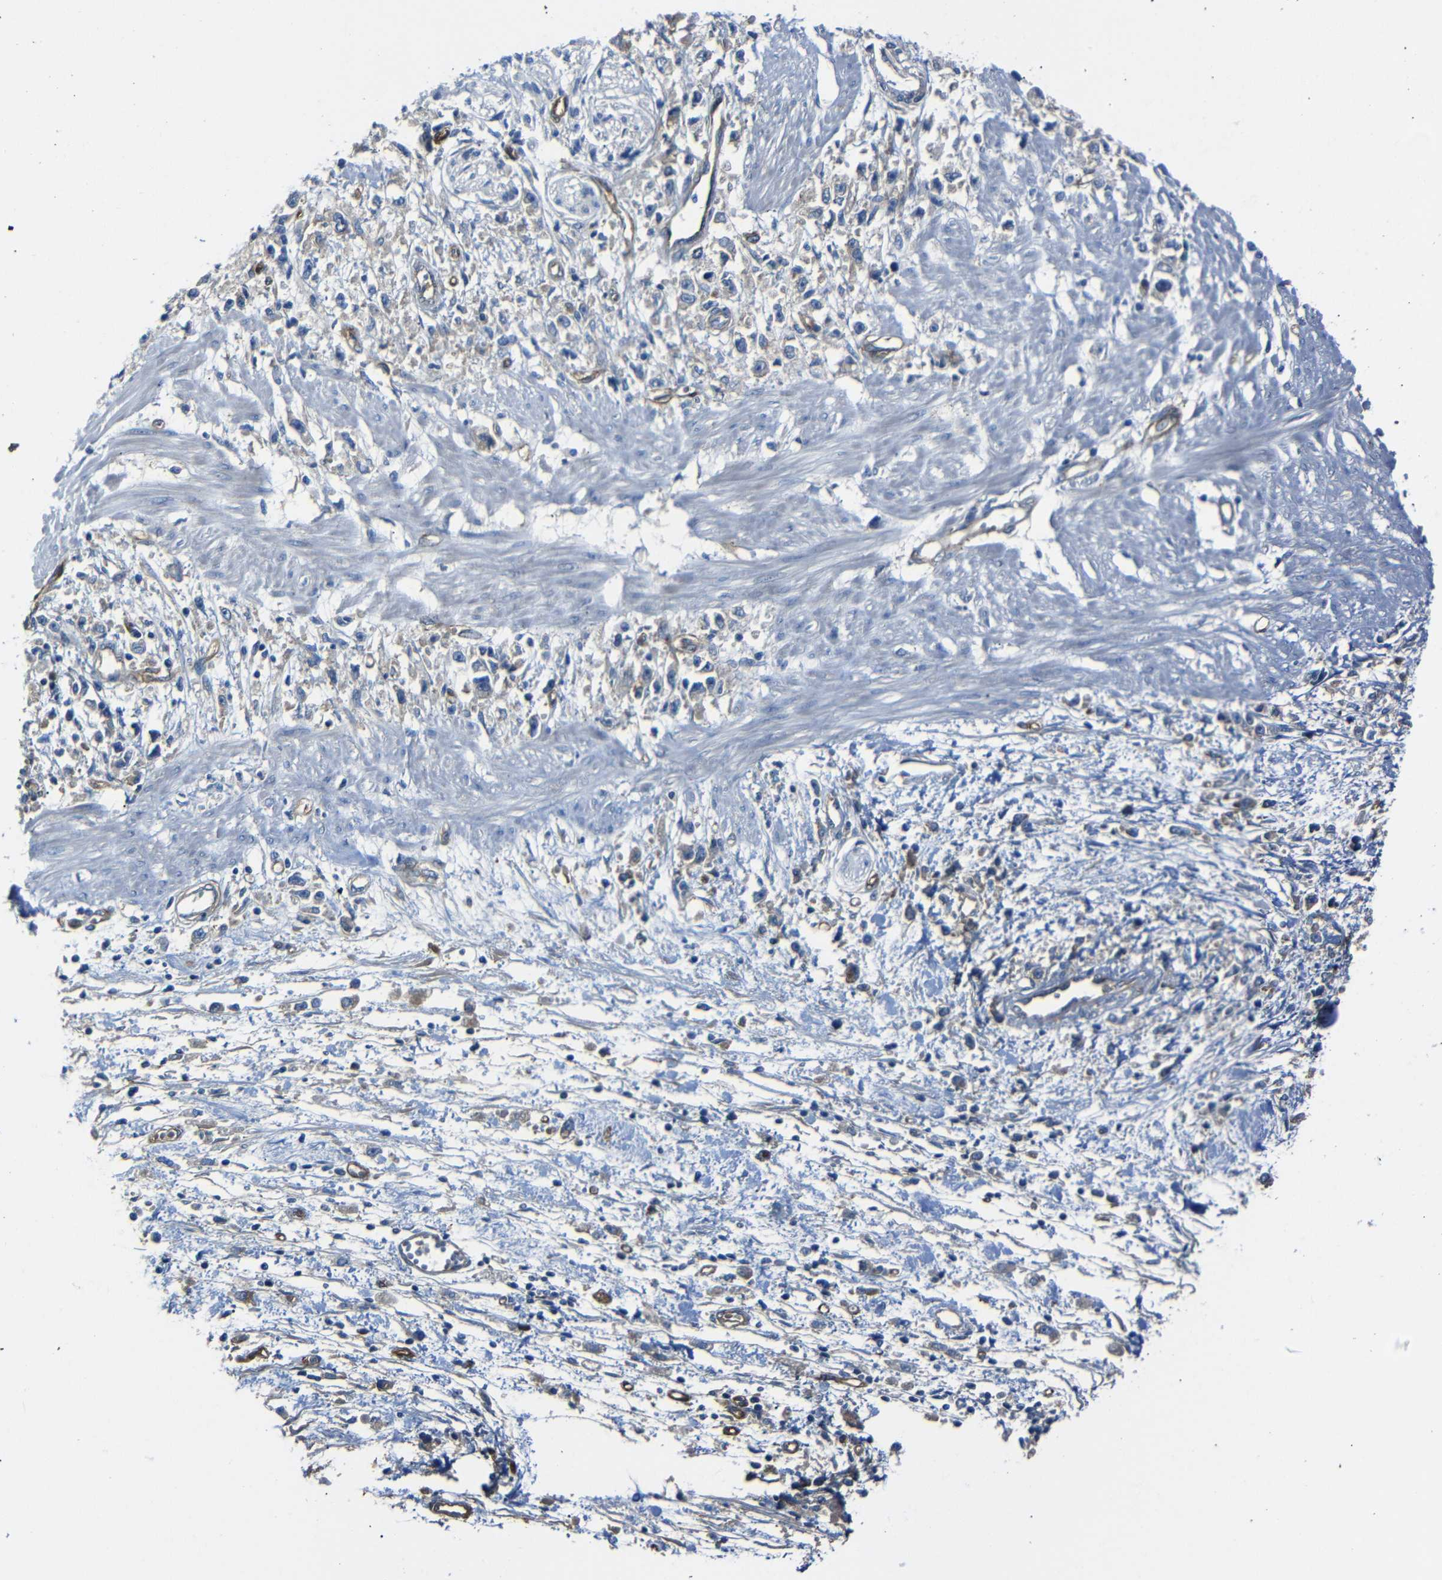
{"staining": {"intensity": "weak", "quantity": "<25%", "location": "cytoplasmic/membranous"}, "tissue": "stomach cancer", "cell_type": "Tumor cells", "image_type": "cancer", "snomed": [{"axis": "morphology", "description": "Adenocarcinoma, NOS"}, {"axis": "topography", "description": "Stomach"}], "caption": "An image of stomach cancer (adenocarcinoma) stained for a protein shows no brown staining in tumor cells.", "gene": "MYO1B", "patient": {"sex": "female", "age": 59}}